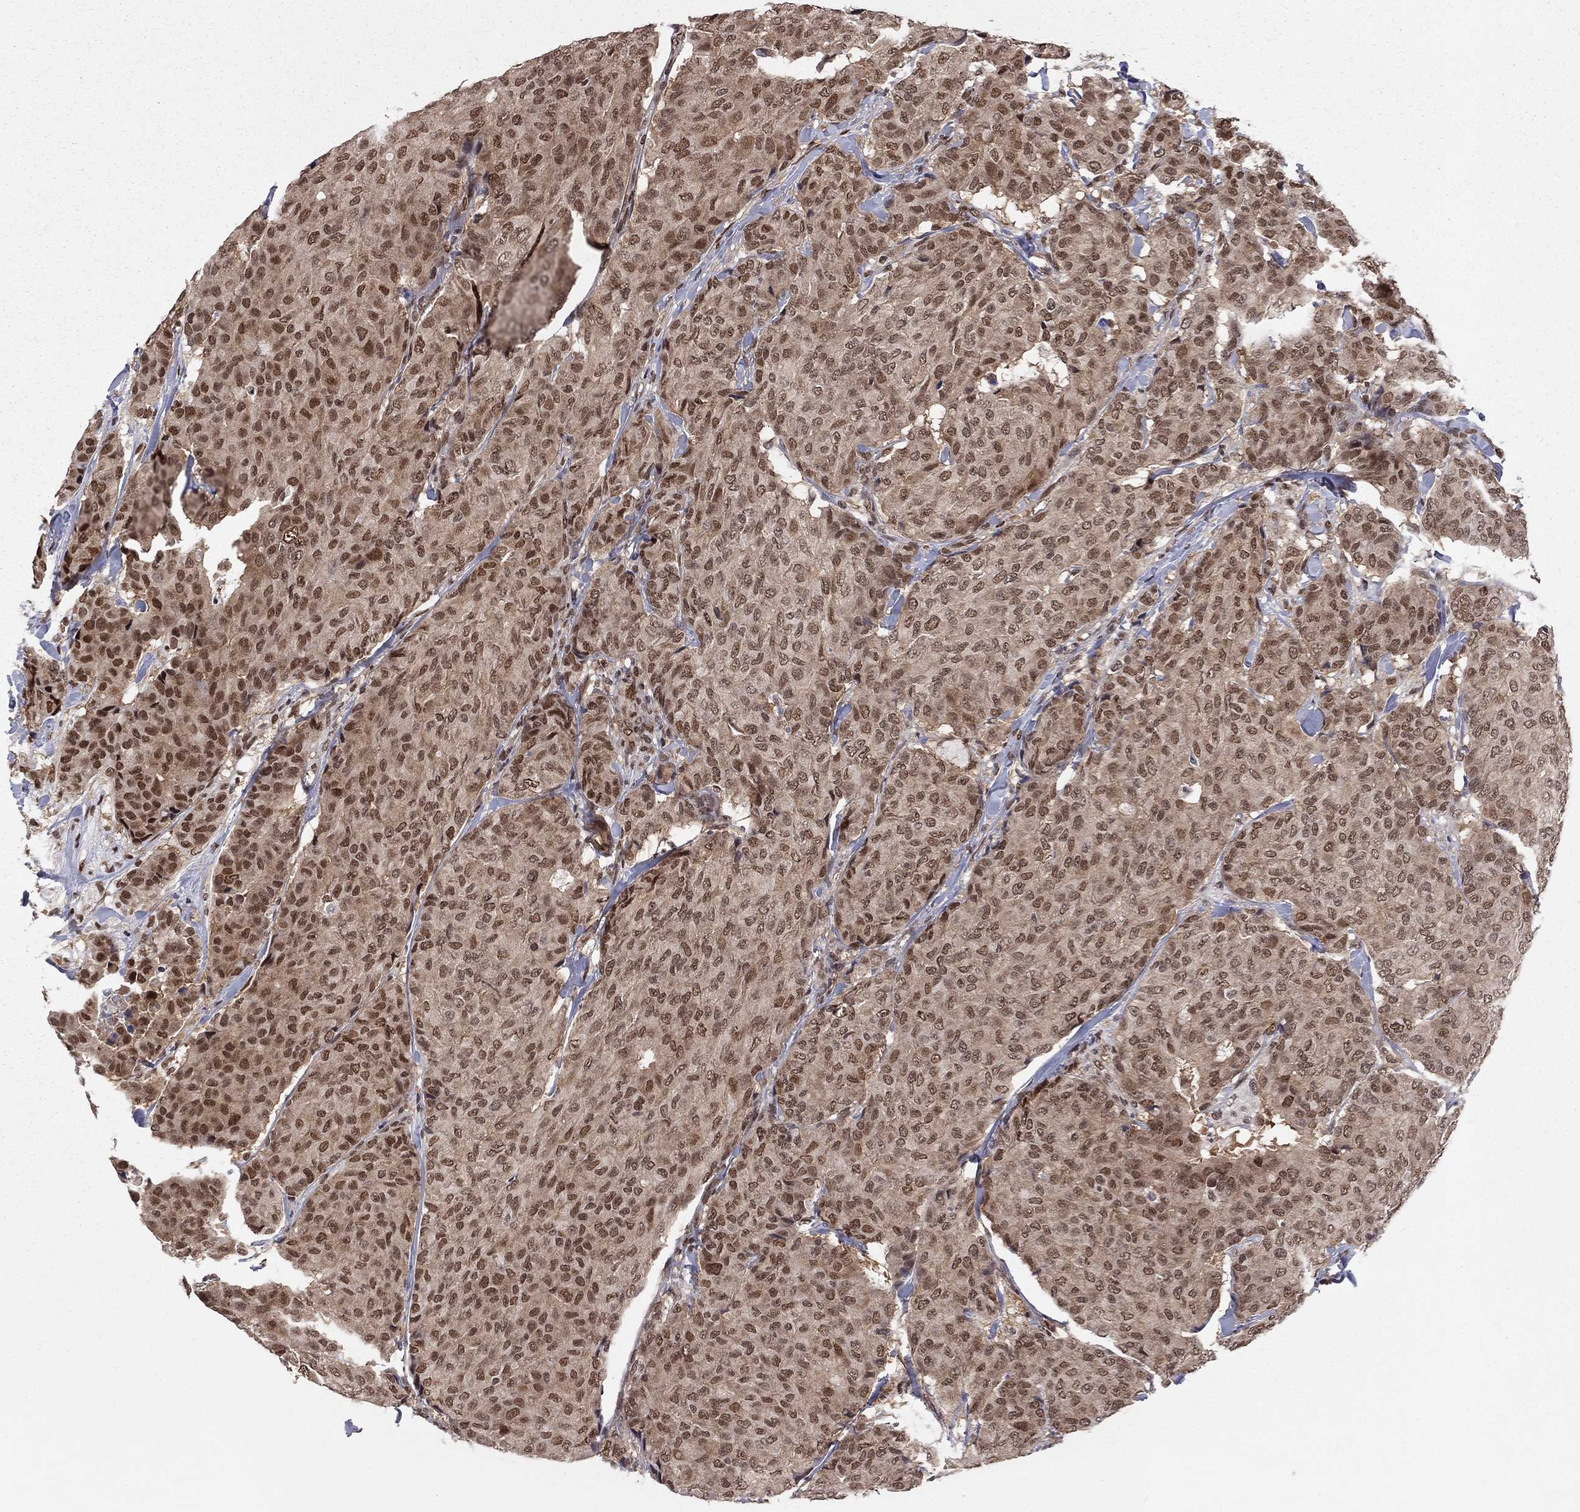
{"staining": {"intensity": "strong", "quantity": "25%-75%", "location": "nuclear"}, "tissue": "breast cancer", "cell_type": "Tumor cells", "image_type": "cancer", "snomed": [{"axis": "morphology", "description": "Duct carcinoma"}, {"axis": "topography", "description": "Breast"}], "caption": "Protein staining shows strong nuclear staining in approximately 25%-75% of tumor cells in invasive ductal carcinoma (breast). (Brightfield microscopy of DAB IHC at high magnification).", "gene": "SAP30L", "patient": {"sex": "female", "age": 75}}